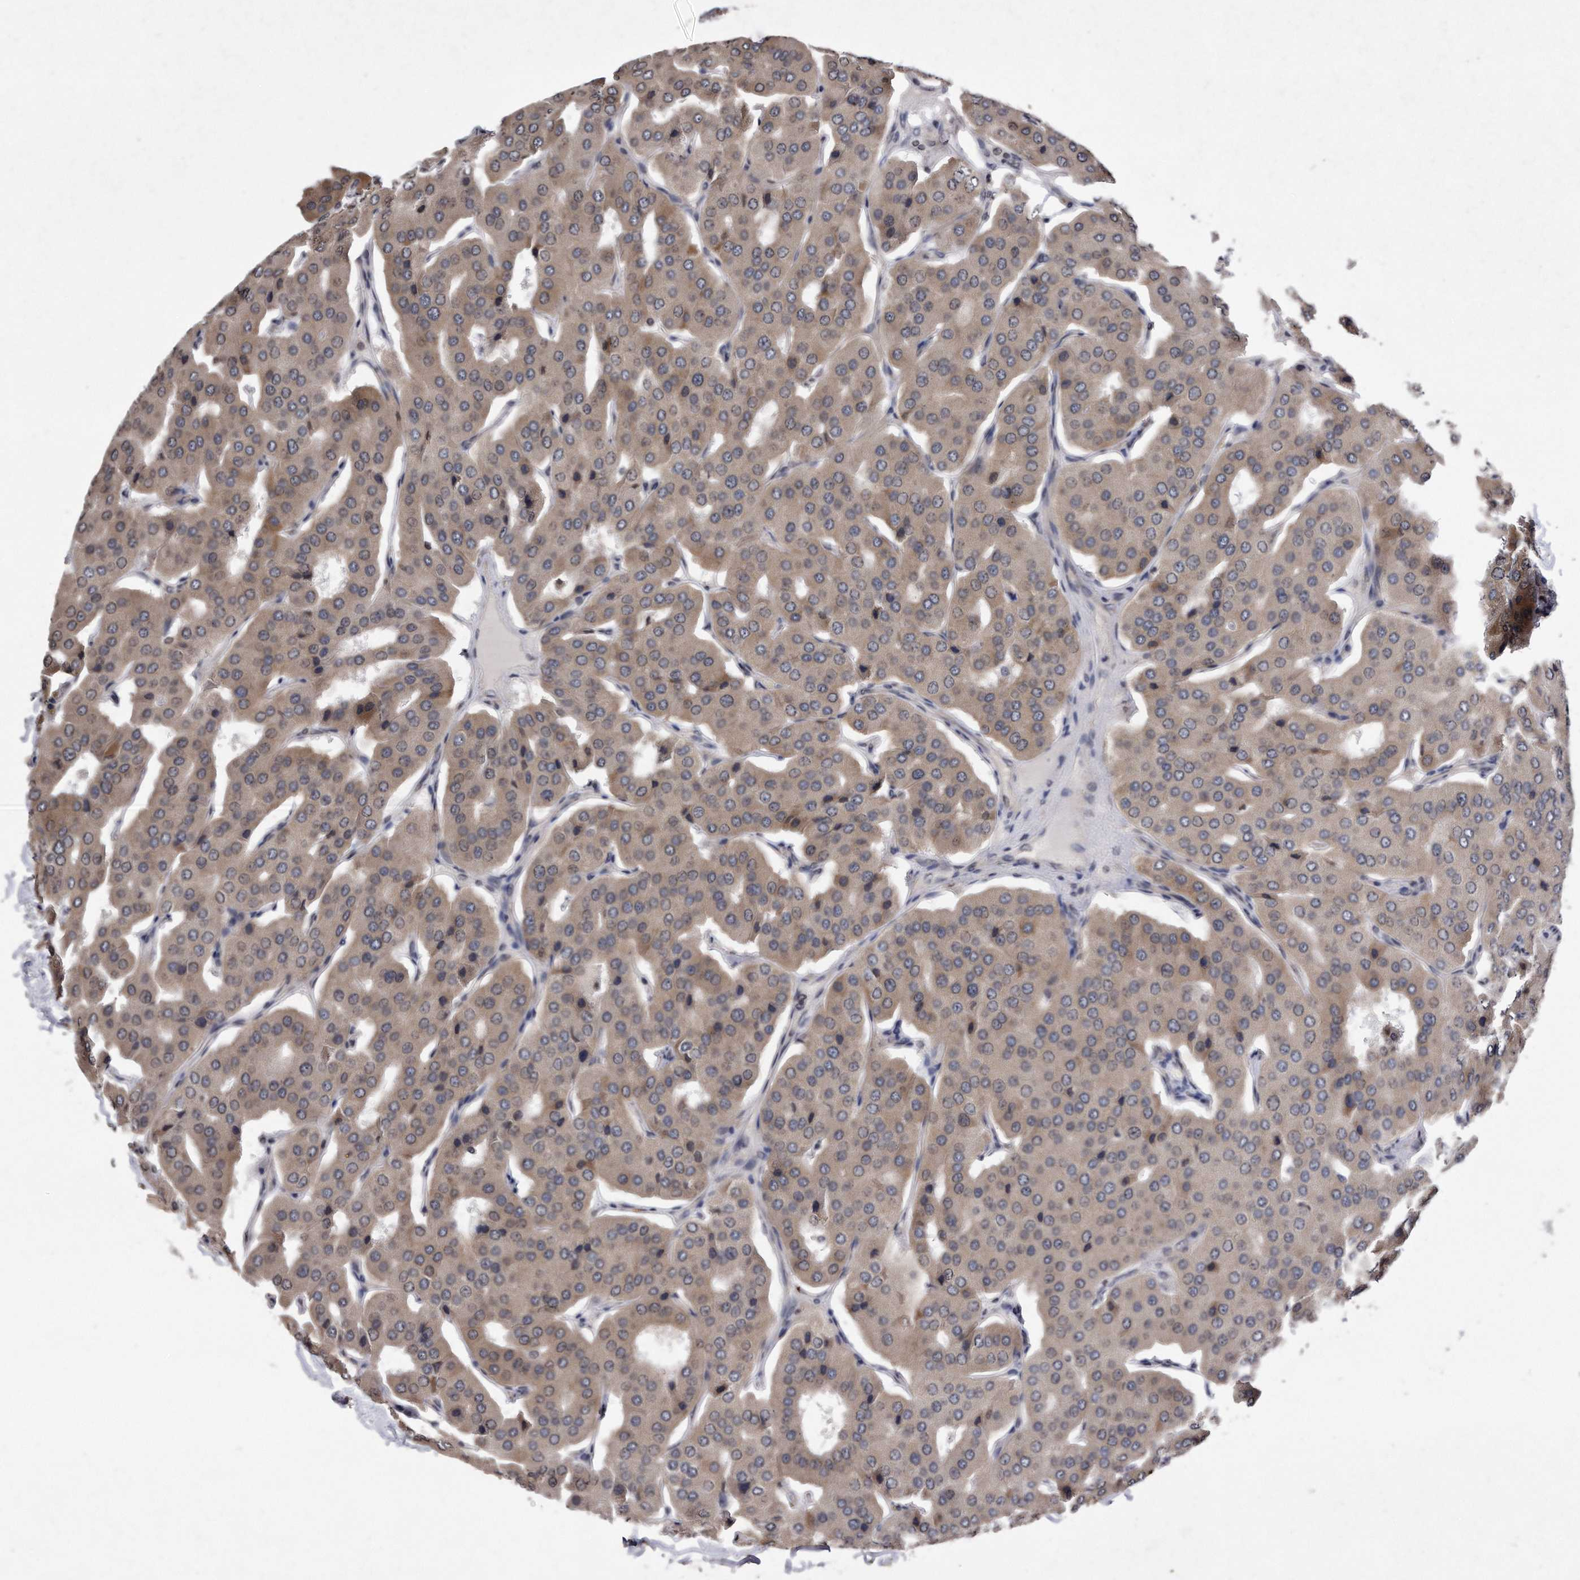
{"staining": {"intensity": "weak", "quantity": ">75%", "location": "cytoplasmic/membranous"}, "tissue": "parathyroid gland", "cell_type": "Glandular cells", "image_type": "normal", "snomed": [{"axis": "morphology", "description": "Normal tissue, NOS"}, {"axis": "morphology", "description": "Adenoma, NOS"}, {"axis": "topography", "description": "Parathyroid gland"}], "caption": "Brown immunohistochemical staining in normal human parathyroid gland shows weak cytoplasmic/membranous positivity in approximately >75% of glandular cells. The staining was performed using DAB (3,3'-diaminobenzidine), with brown indicating positive protein expression. Nuclei are stained blue with hematoxylin.", "gene": "DAB1", "patient": {"sex": "female", "age": 86}}